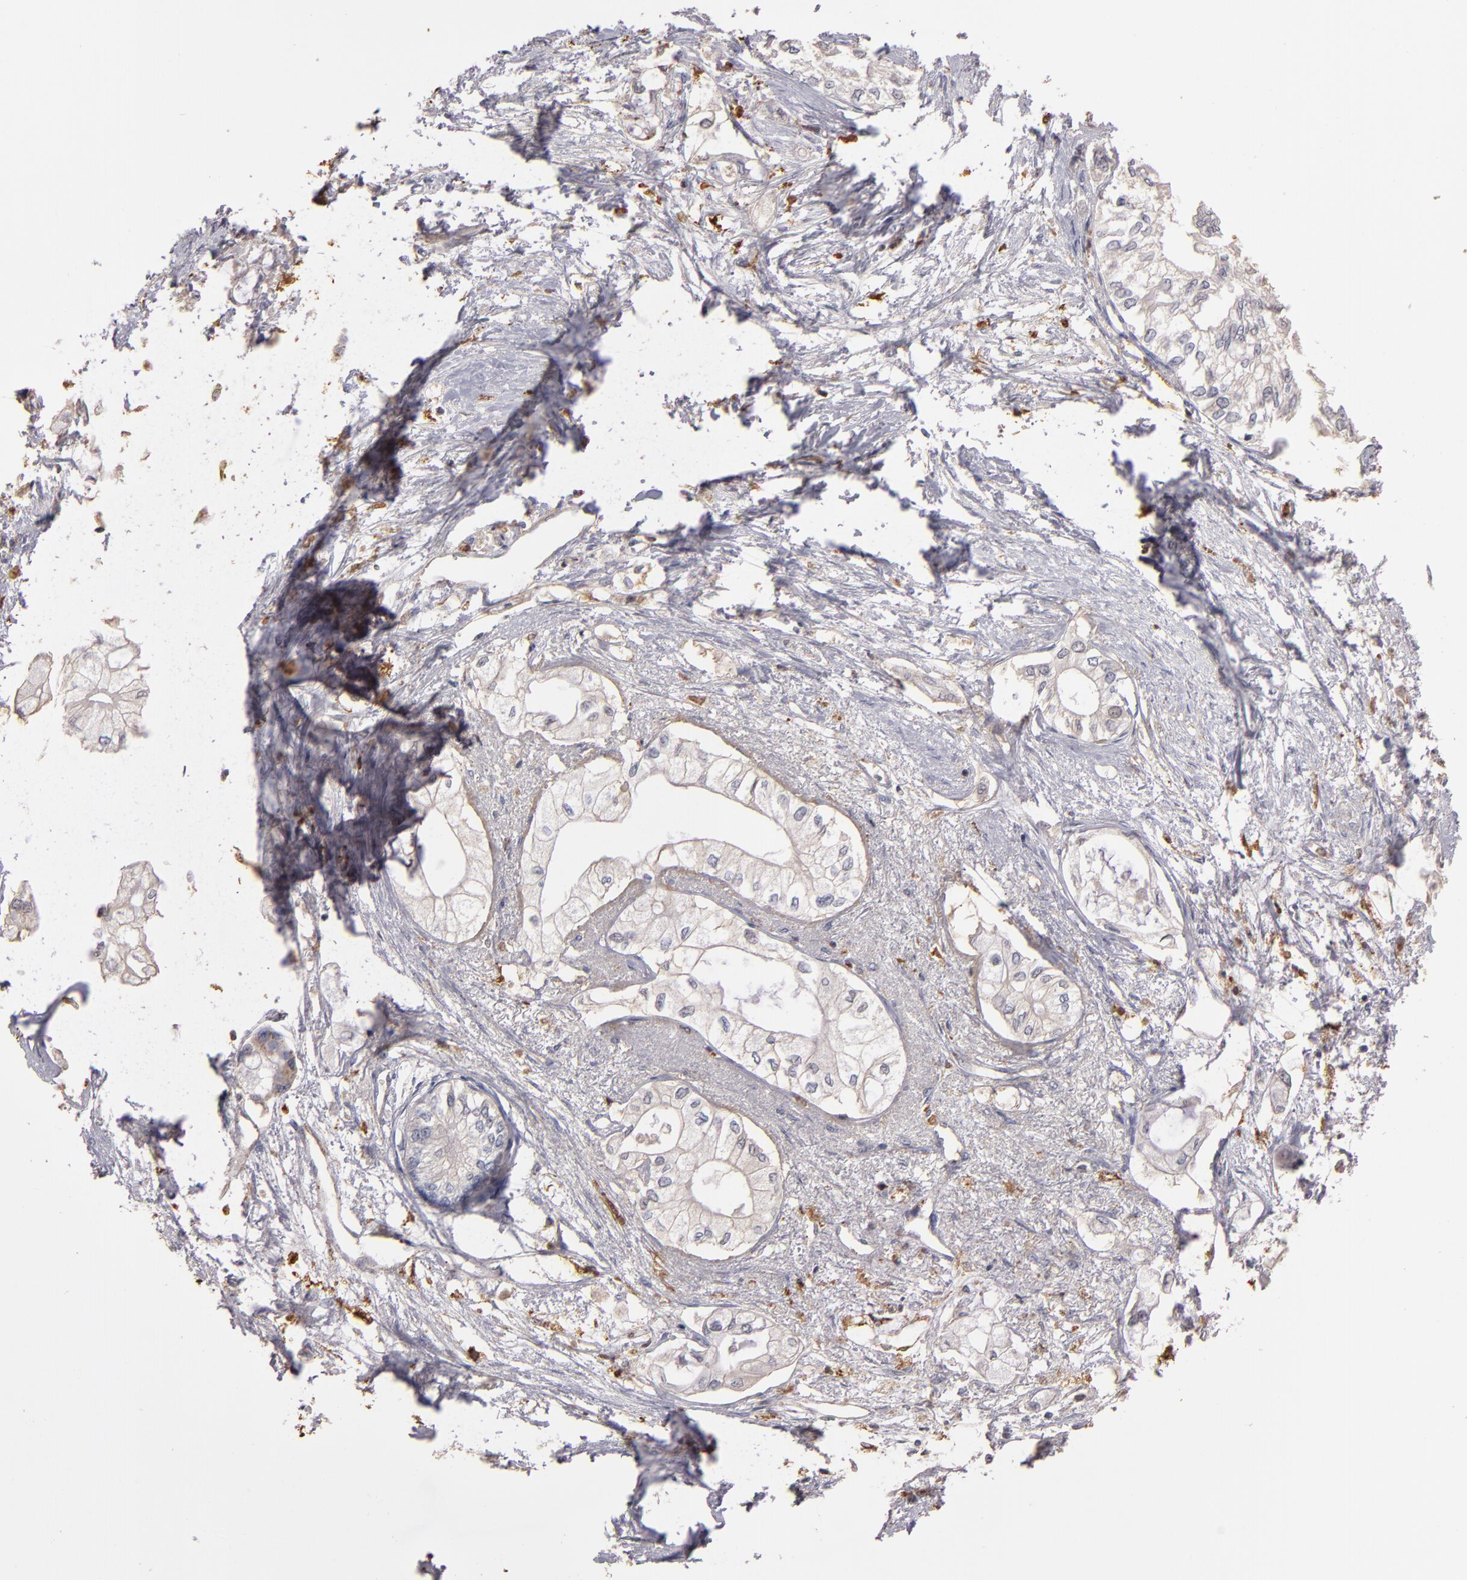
{"staining": {"intensity": "negative", "quantity": "none", "location": "none"}, "tissue": "pancreatic cancer", "cell_type": "Tumor cells", "image_type": "cancer", "snomed": [{"axis": "morphology", "description": "Adenocarcinoma, NOS"}, {"axis": "topography", "description": "Pancreas"}], "caption": "DAB immunohistochemical staining of pancreatic adenocarcinoma shows no significant positivity in tumor cells.", "gene": "TRAF1", "patient": {"sex": "male", "age": 79}}